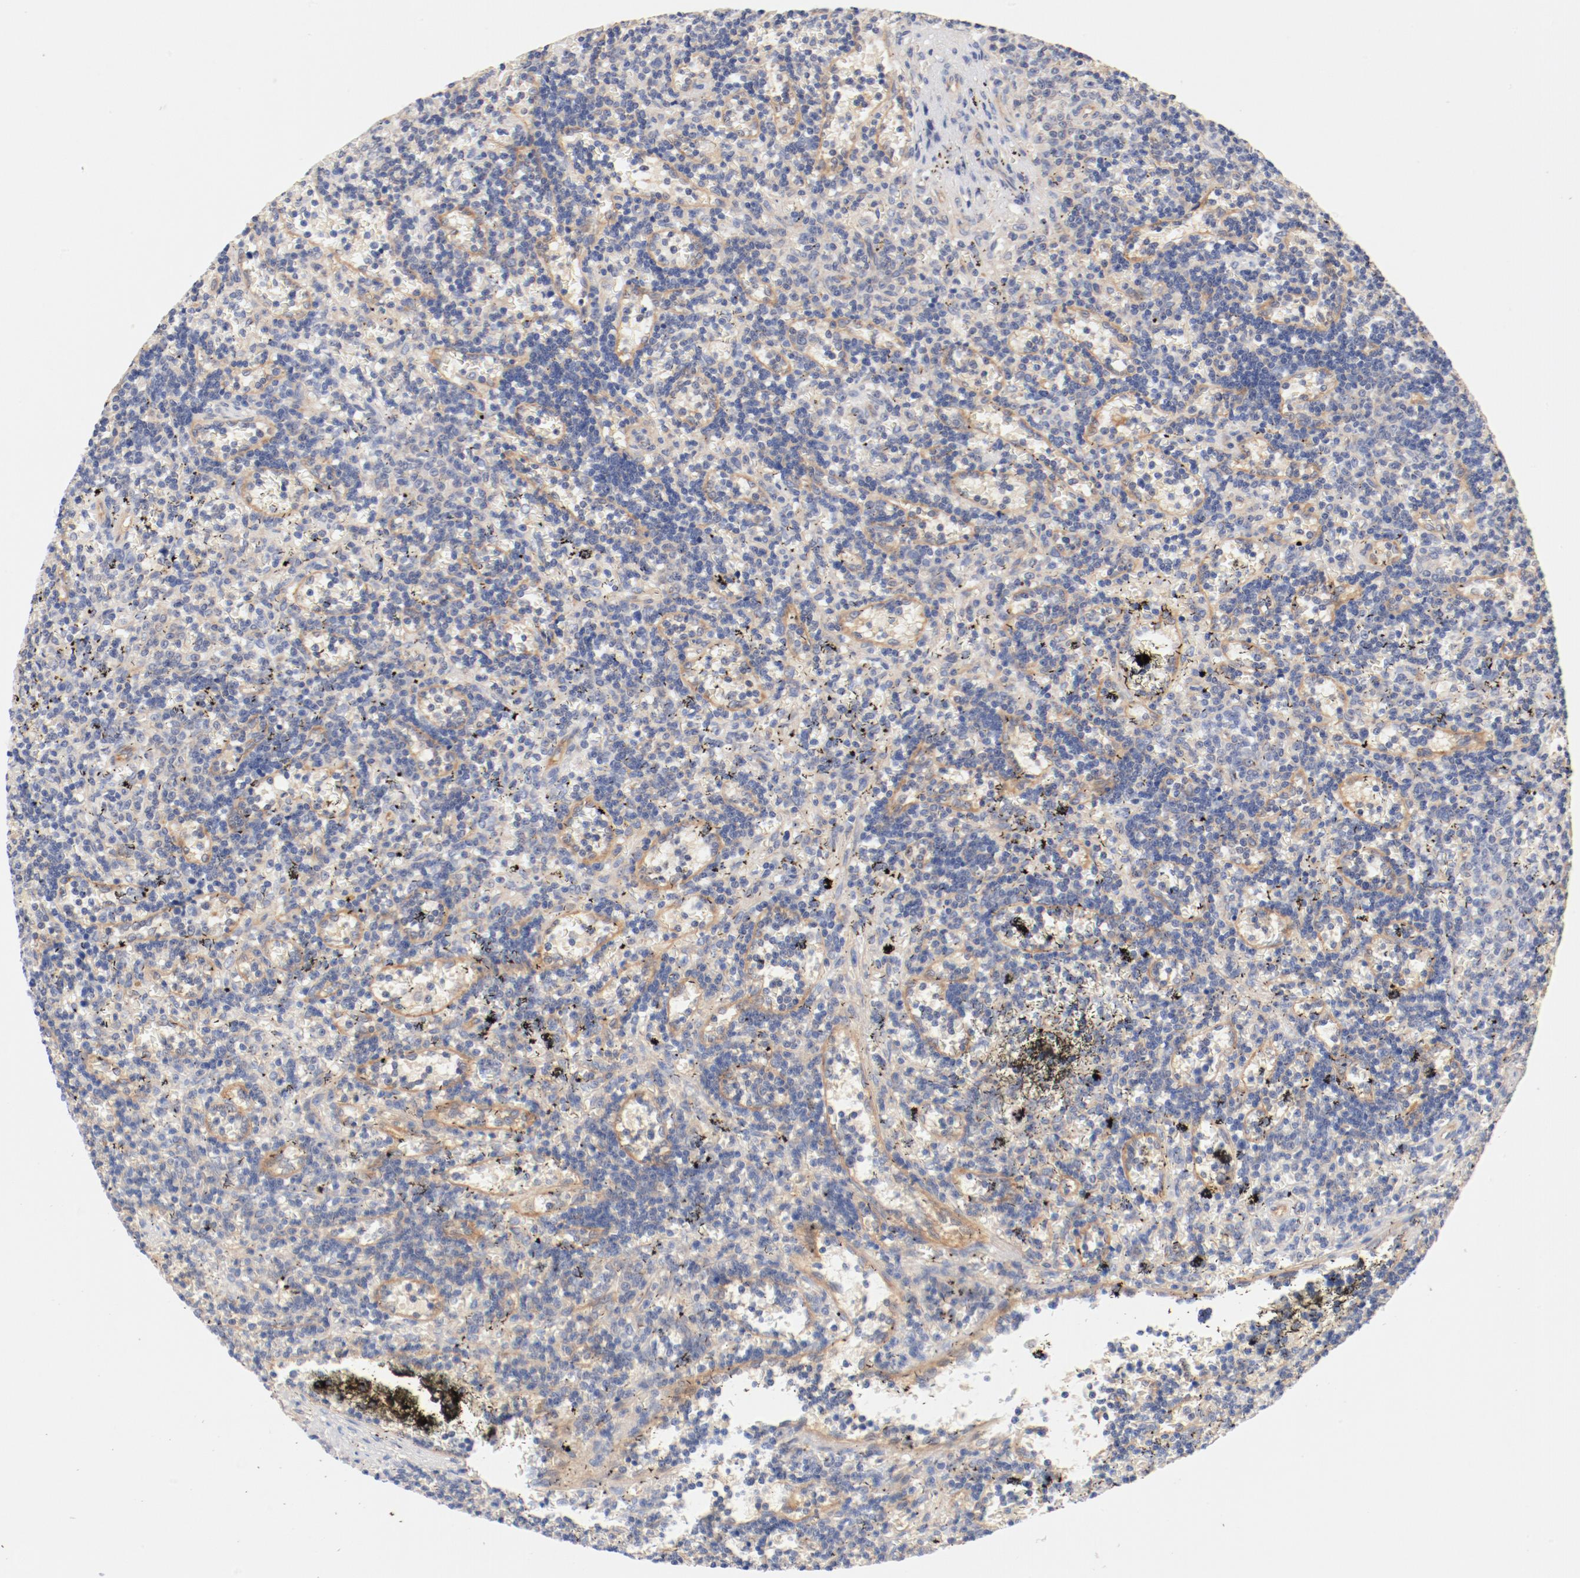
{"staining": {"intensity": "negative", "quantity": "none", "location": "none"}, "tissue": "lymphoma", "cell_type": "Tumor cells", "image_type": "cancer", "snomed": [{"axis": "morphology", "description": "Malignant lymphoma, non-Hodgkin's type, Low grade"}, {"axis": "topography", "description": "Spleen"}], "caption": "High power microscopy micrograph of an immunohistochemistry (IHC) photomicrograph of low-grade malignant lymphoma, non-Hodgkin's type, revealing no significant expression in tumor cells. (Immunohistochemistry (ihc), brightfield microscopy, high magnification).", "gene": "DYNC1H1", "patient": {"sex": "male", "age": 60}}